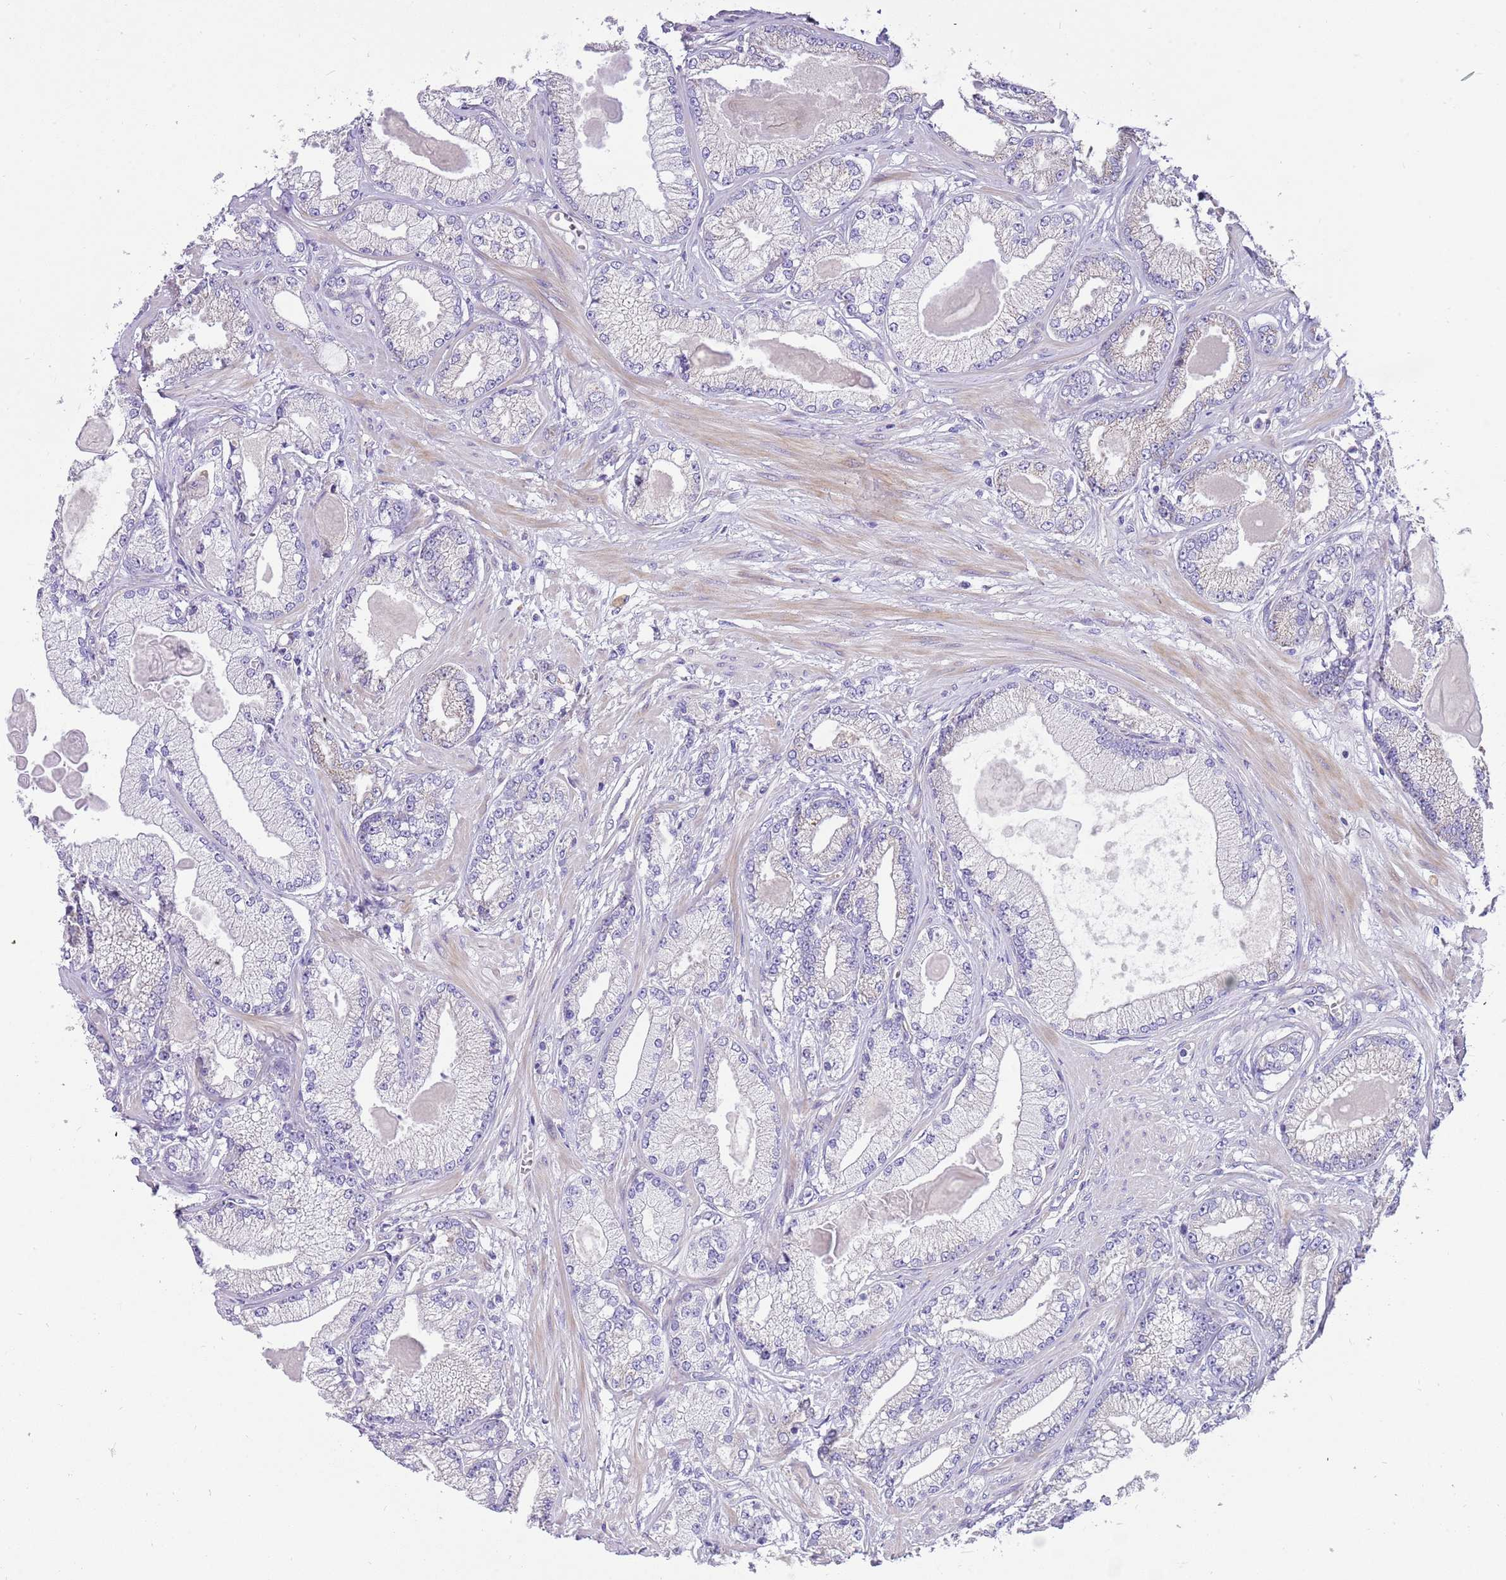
{"staining": {"intensity": "negative", "quantity": "none", "location": "none"}, "tissue": "prostate cancer", "cell_type": "Tumor cells", "image_type": "cancer", "snomed": [{"axis": "morphology", "description": "Adenocarcinoma, Low grade"}, {"axis": "topography", "description": "Prostate"}], "caption": "High power microscopy histopathology image of an immunohistochemistry (IHC) histopathology image of adenocarcinoma (low-grade) (prostate), revealing no significant positivity in tumor cells.", "gene": "SERINC3", "patient": {"sex": "male", "age": 64}}